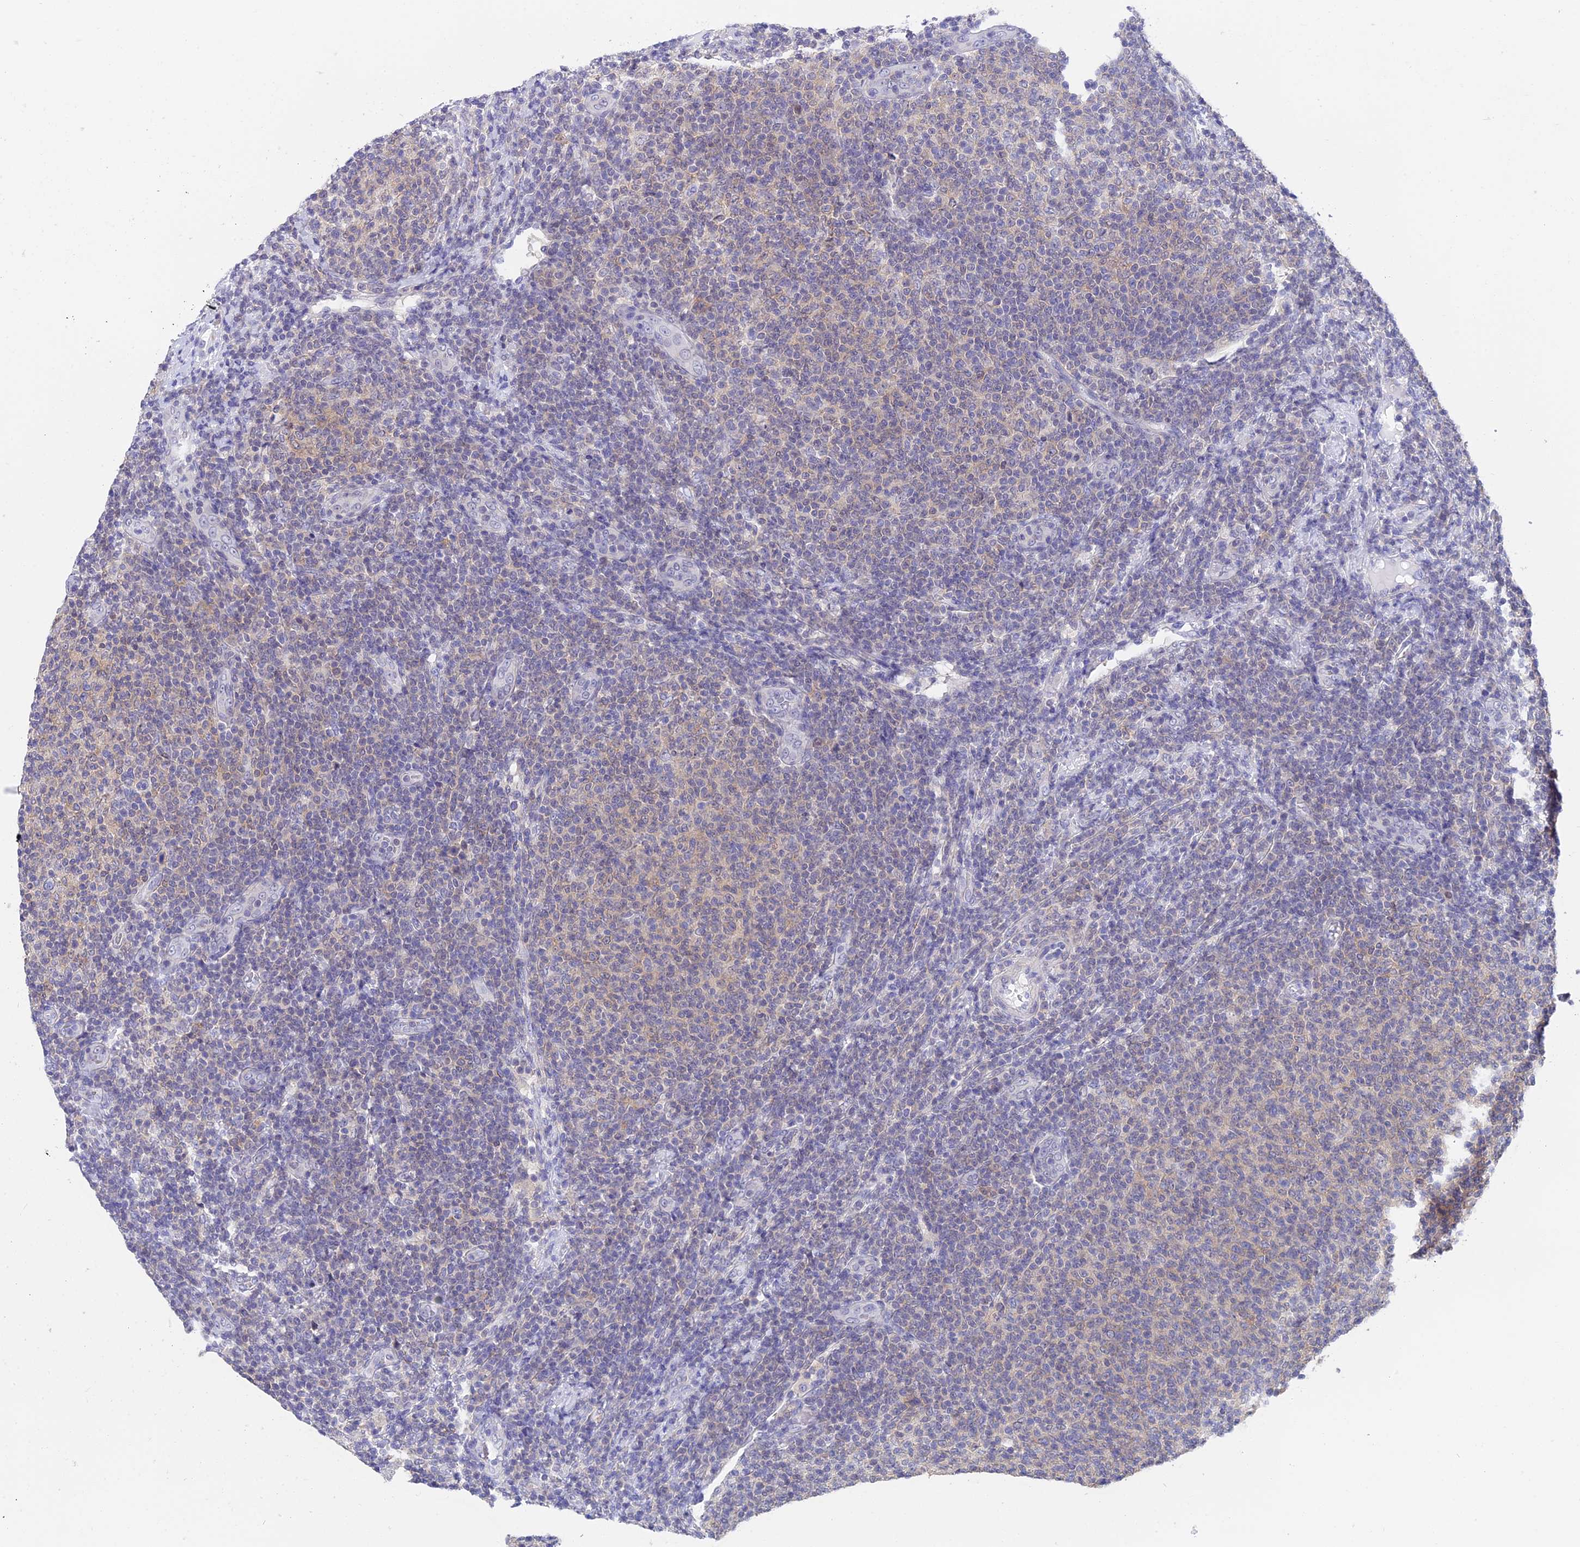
{"staining": {"intensity": "negative", "quantity": "none", "location": "none"}, "tissue": "lymphoma", "cell_type": "Tumor cells", "image_type": "cancer", "snomed": [{"axis": "morphology", "description": "Malignant lymphoma, non-Hodgkin's type, Low grade"}, {"axis": "topography", "description": "Lymph node"}], "caption": "High power microscopy histopathology image of an immunohistochemistry histopathology image of low-grade malignant lymphoma, non-Hodgkin's type, revealing no significant expression in tumor cells.", "gene": "STUB1", "patient": {"sex": "male", "age": 66}}